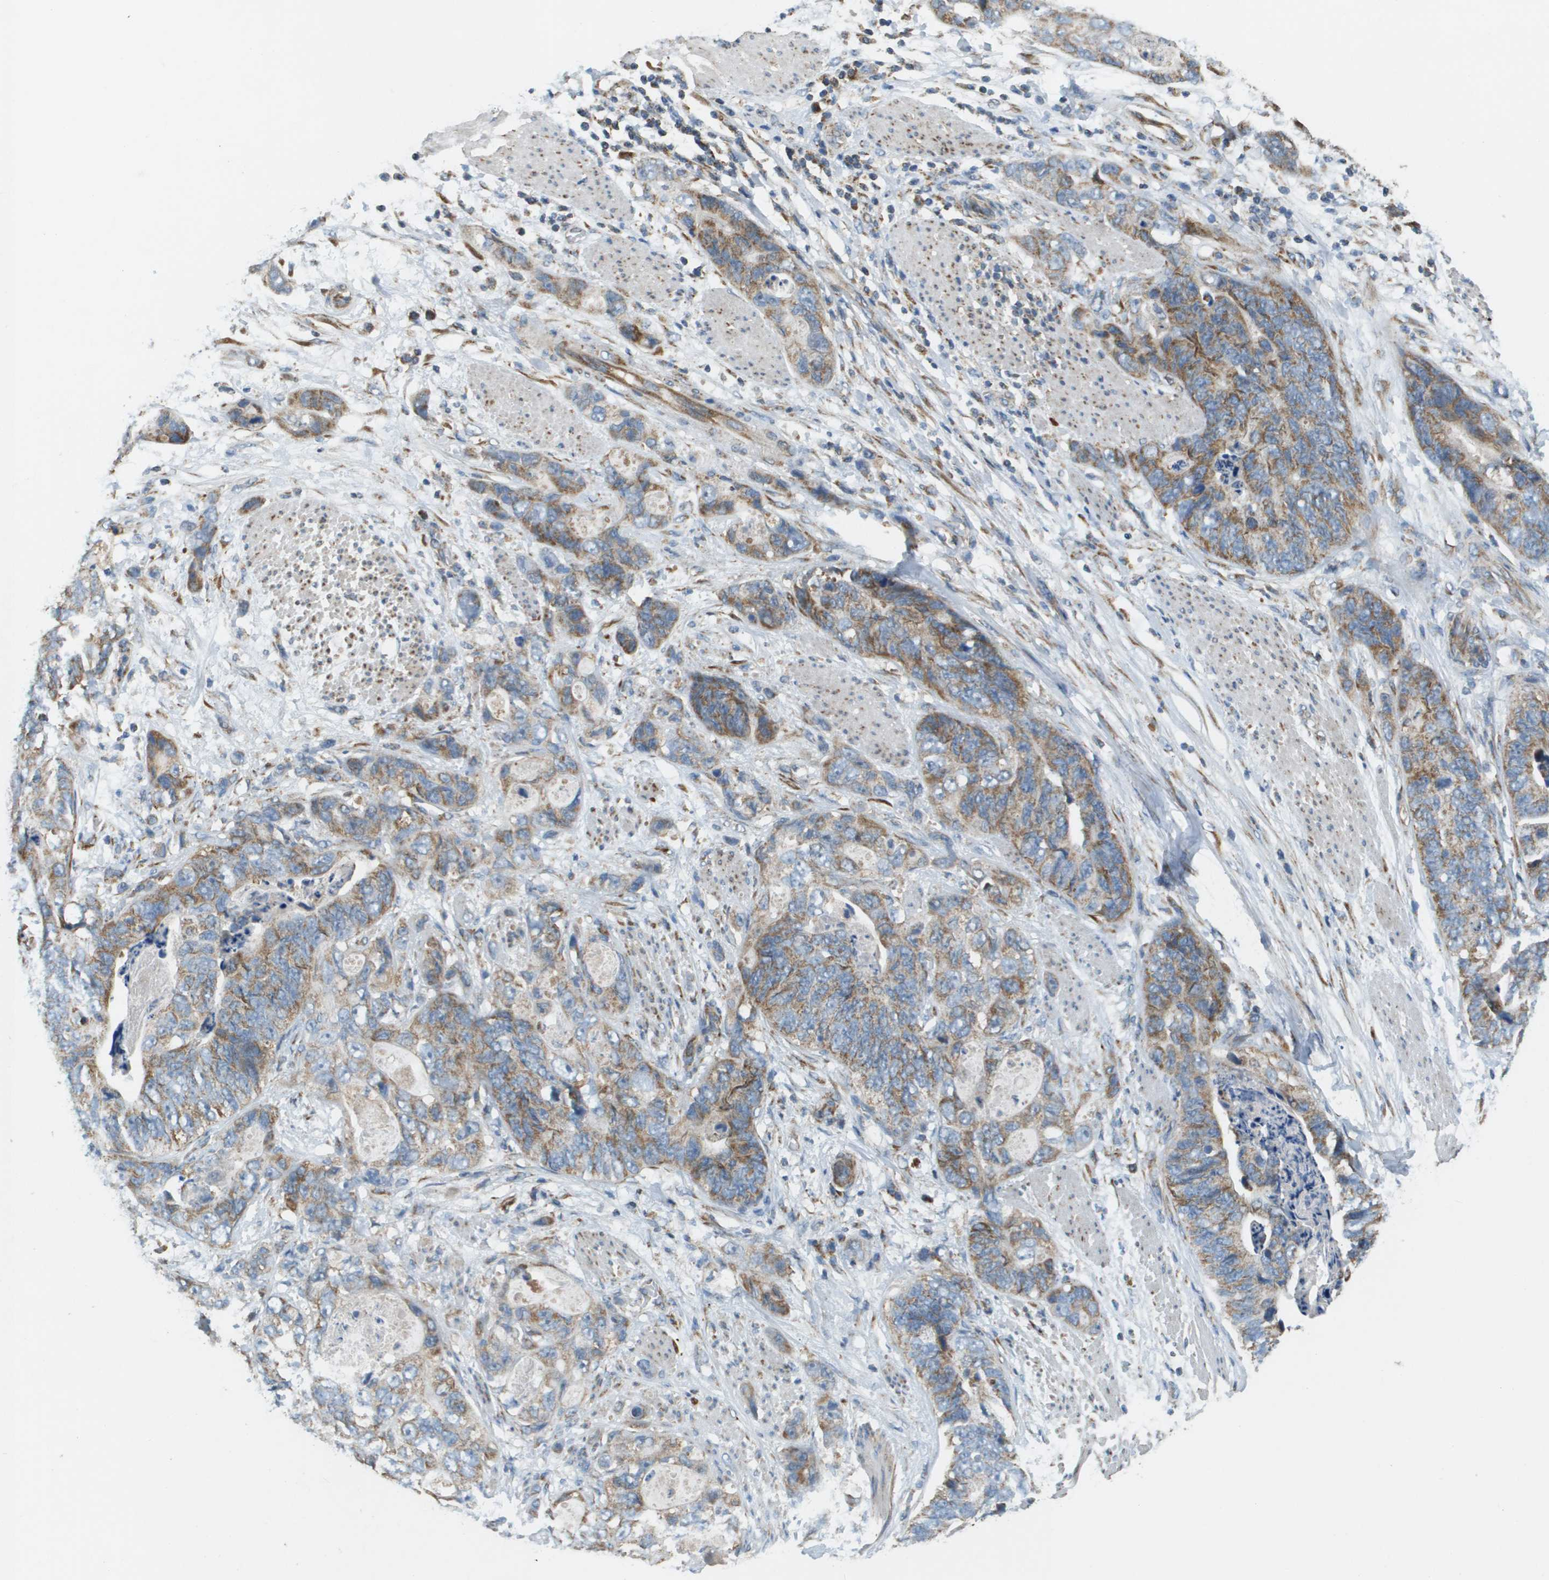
{"staining": {"intensity": "moderate", "quantity": ">75%", "location": "cytoplasmic/membranous"}, "tissue": "stomach cancer", "cell_type": "Tumor cells", "image_type": "cancer", "snomed": [{"axis": "morphology", "description": "Adenocarcinoma, NOS"}, {"axis": "topography", "description": "Stomach"}], "caption": "Stomach adenocarcinoma stained with immunohistochemistry (IHC) reveals moderate cytoplasmic/membranous positivity in about >75% of tumor cells.", "gene": "NRK", "patient": {"sex": "female", "age": 89}}